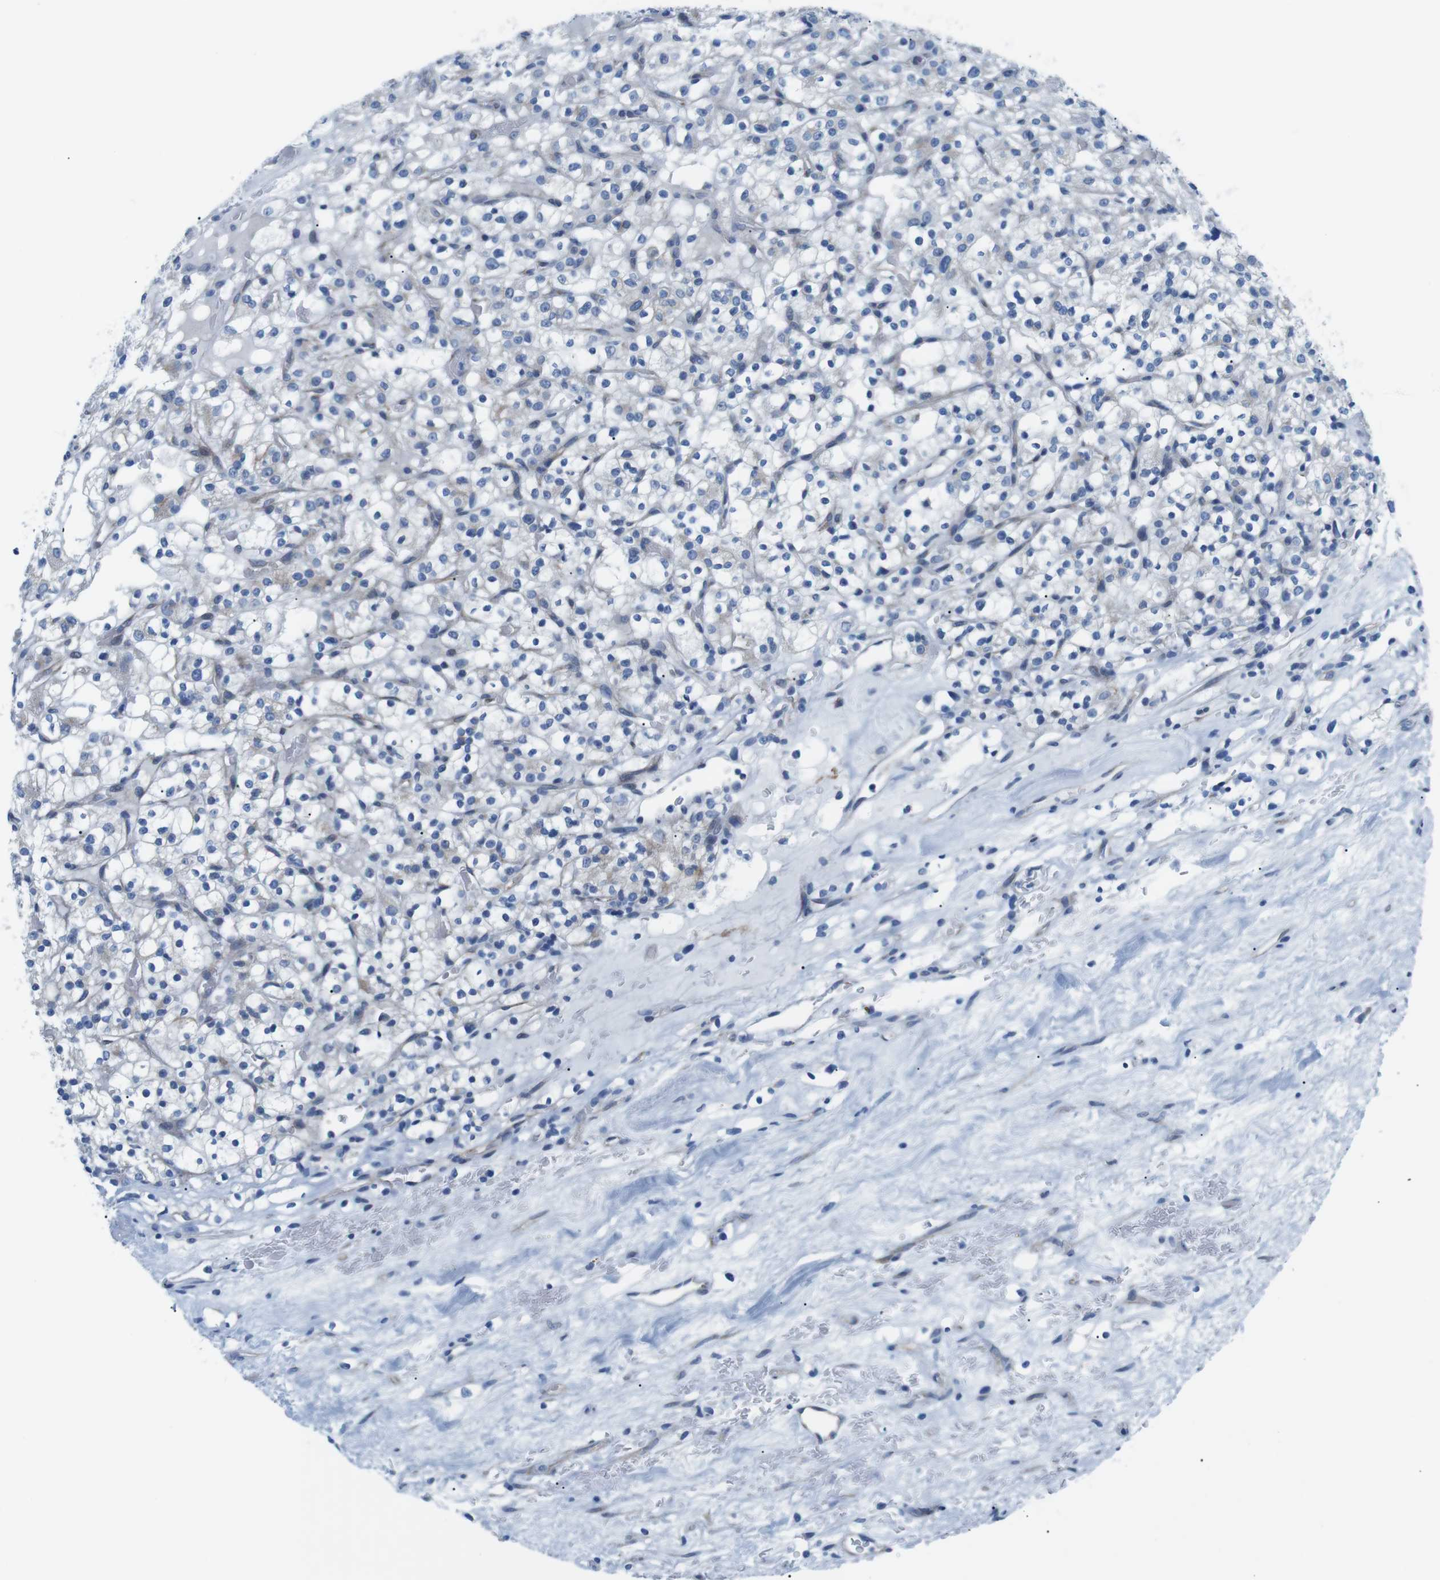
{"staining": {"intensity": "negative", "quantity": "none", "location": "none"}, "tissue": "renal cancer", "cell_type": "Tumor cells", "image_type": "cancer", "snomed": [{"axis": "morphology", "description": "Normal tissue, NOS"}, {"axis": "morphology", "description": "Adenocarcinoma, NOS"}, {"axis": "topography", "description": "Kidney"}], "caption": "Immunohistochemical staining of human renal cancer demonstrates no significant staining in tumor cells.", "gene": "MUC2", "patient": {"sex": "female", "age": 72}}